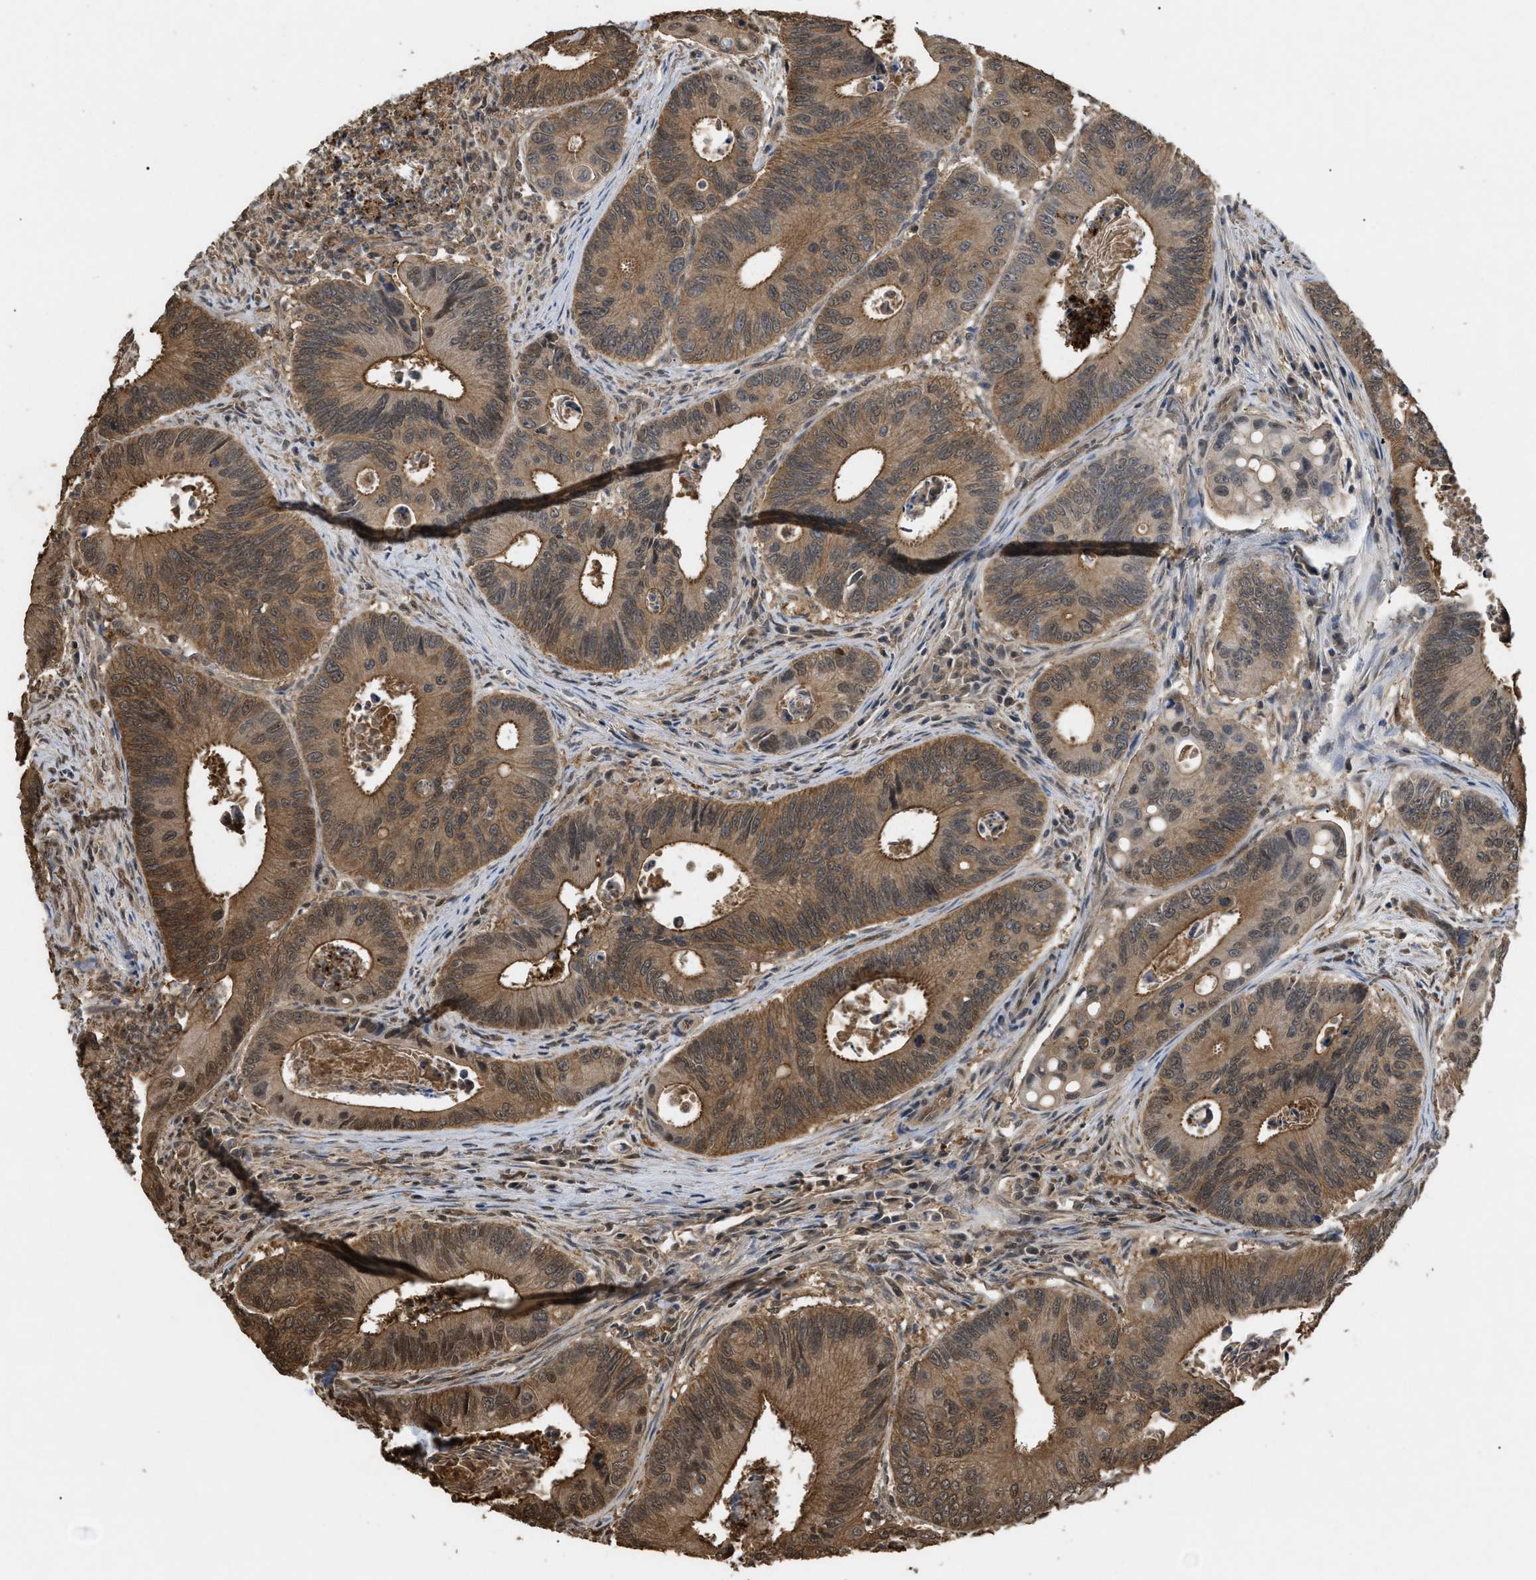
{"staining": {"intensity": "moderate", "quantity": ">75%", "location": "cytoplasmic/membranous"}, "tissue": "colorectal cancer", "cell_type": "Tumor cells", "image_type": "cancer", "snomed": [{"axis": "morphology", "description": "Inflammation, NOS"}, {"axis": "morphology", "description": "Adenocarcinoma, NOS"}, {"axis": "topography", "description": "Colon"}], "caption": "Immunohistochemical staining of human adenocarcinoma (colorectal) shows medium levels of moderate cytoplasmic/membranous protein expression in approximately >75% of tumor cells.", "gene": "CALM1", "patient": {"sex": "male", "age": 72}}